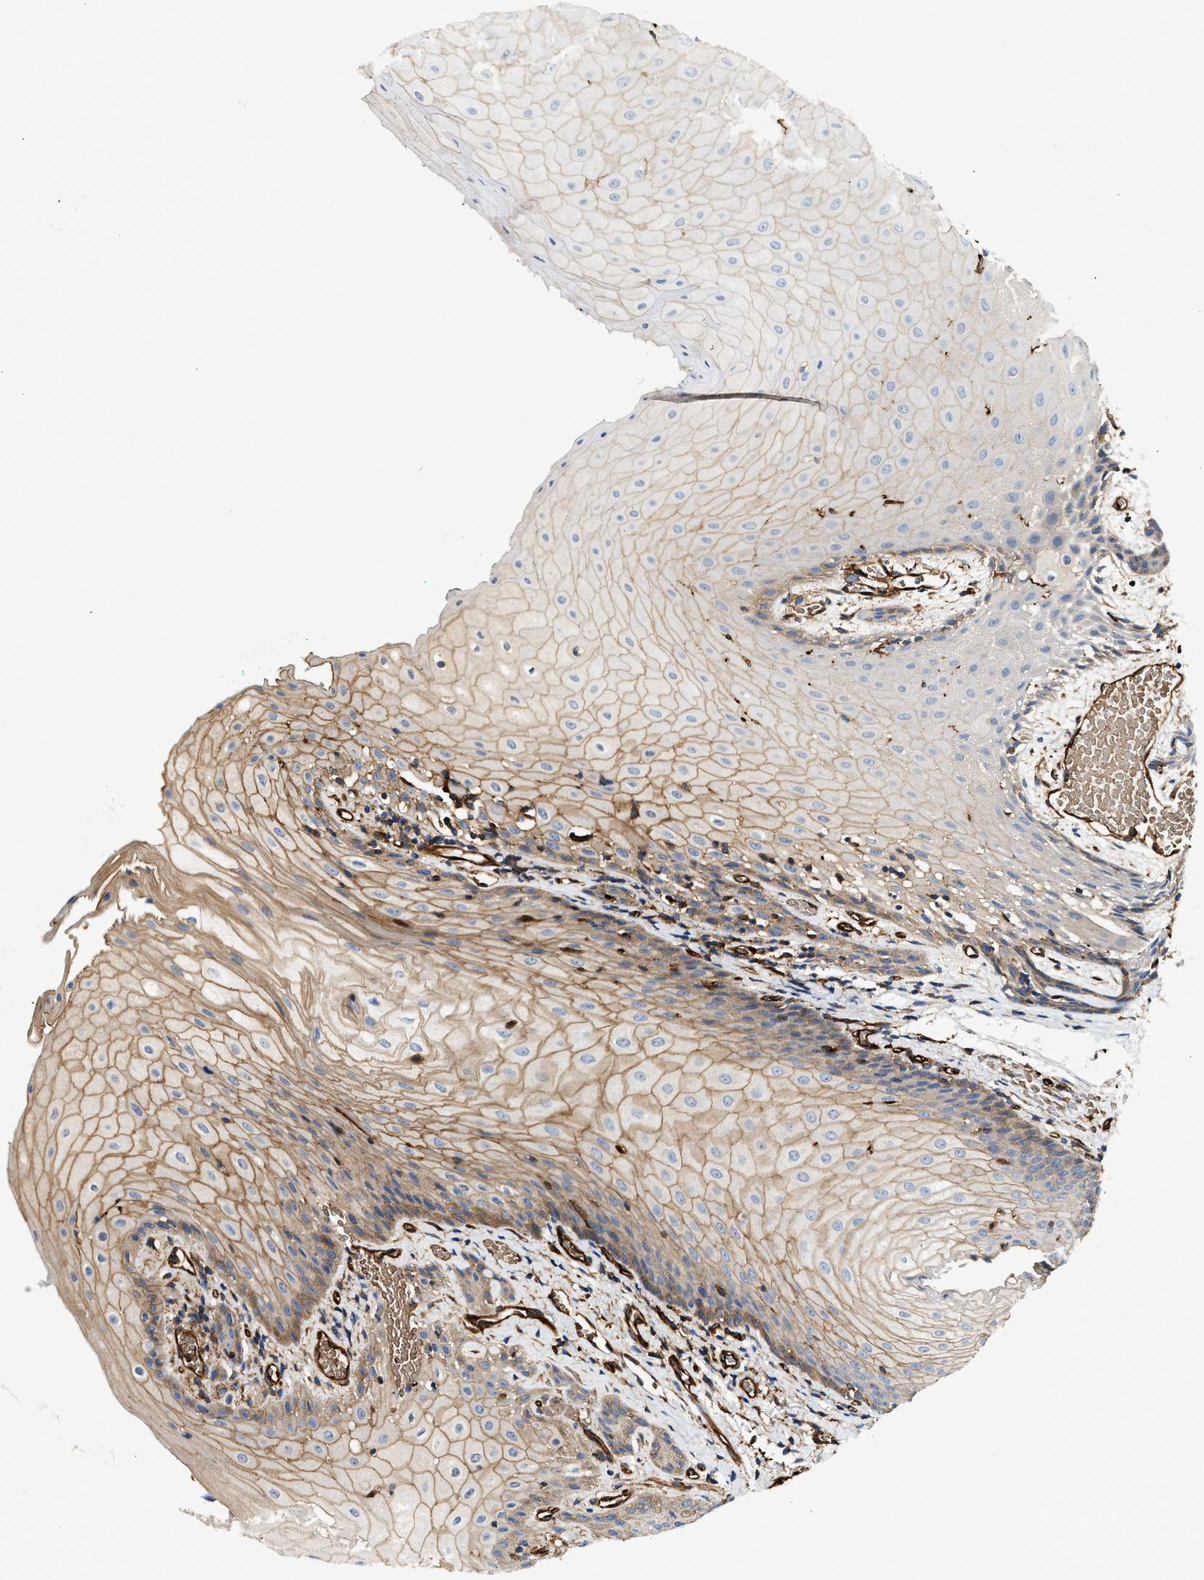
{"staining": {"intensity": "moderate", "quantity": "25%-75%", "location": "cytoplasmic/membranous"}, "tissue": "oral mucosa", "cell_type": "Squamous epithelial cells", "image_type": "normal", "snomed": [{"axis": "morphology", "description": "Normal tissue, NOS"}, {"axis": "morphology", "description": "Squamous cell carcinoma, NOS"}, {"axis": "topography", "description": "Oral tissue"}, {"axis": "topography", "description": "Salivary gland"}, {"axis": "topography", "description": "Head-Neck"}], "caption": "A brown stain labels moderate cytoplasmic/membranous expression of a protein in squamous epithelial cells of normal human oral mucosa. (DAB (3,3'-diaminobenzidine) = brown stain, brightfield microscopy at high magnification).", "gene": "HIP1", "patient": {"sex": "female", "age": 62}}